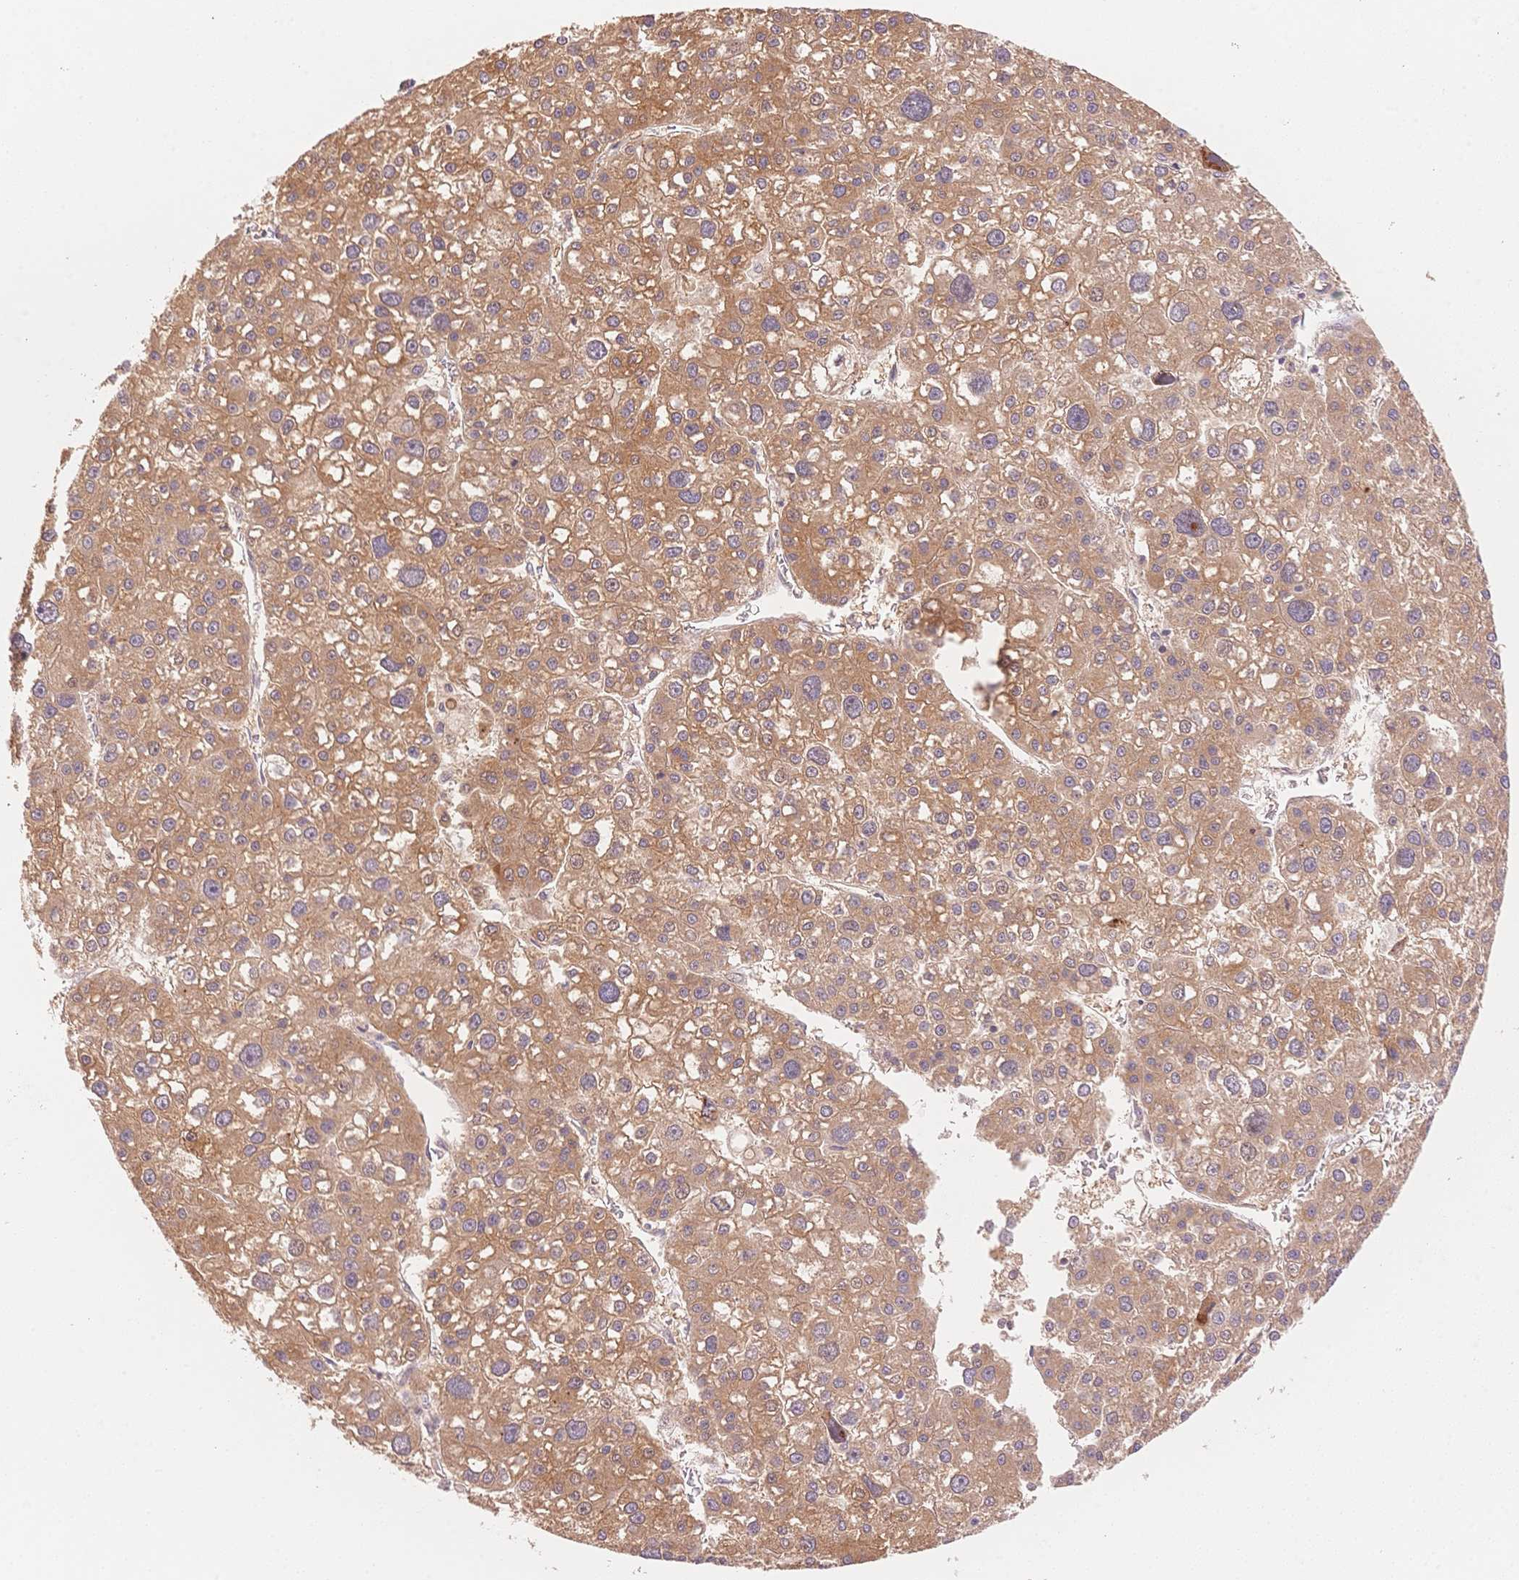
{"staining": {"intensity": "moderate", "quantity": ">75%", "location": "cytoplasmic/membranous"}, "tissue": "liver cancer", "cell_type": "Tumor cells", "image_type": "cancer", "snomed": [{"axis": "morphology", "description": "Carcinoma, Hepatocellular, NOS"}, {"axis": "topography", "description": "Liver"}], "caption": "The micrograph exhibits a brown stain indicating the presence of a protein in the cytoplasmic/membranous of tumor cells in liver cancer (hepatocellular carcinoma). The staining was performed using DAB, with brown indicating positive protein expression. Nuclei are stained blue with hematoxylin.", "gene": "STK39", "patient": {"sex": "male", "age": 73}}